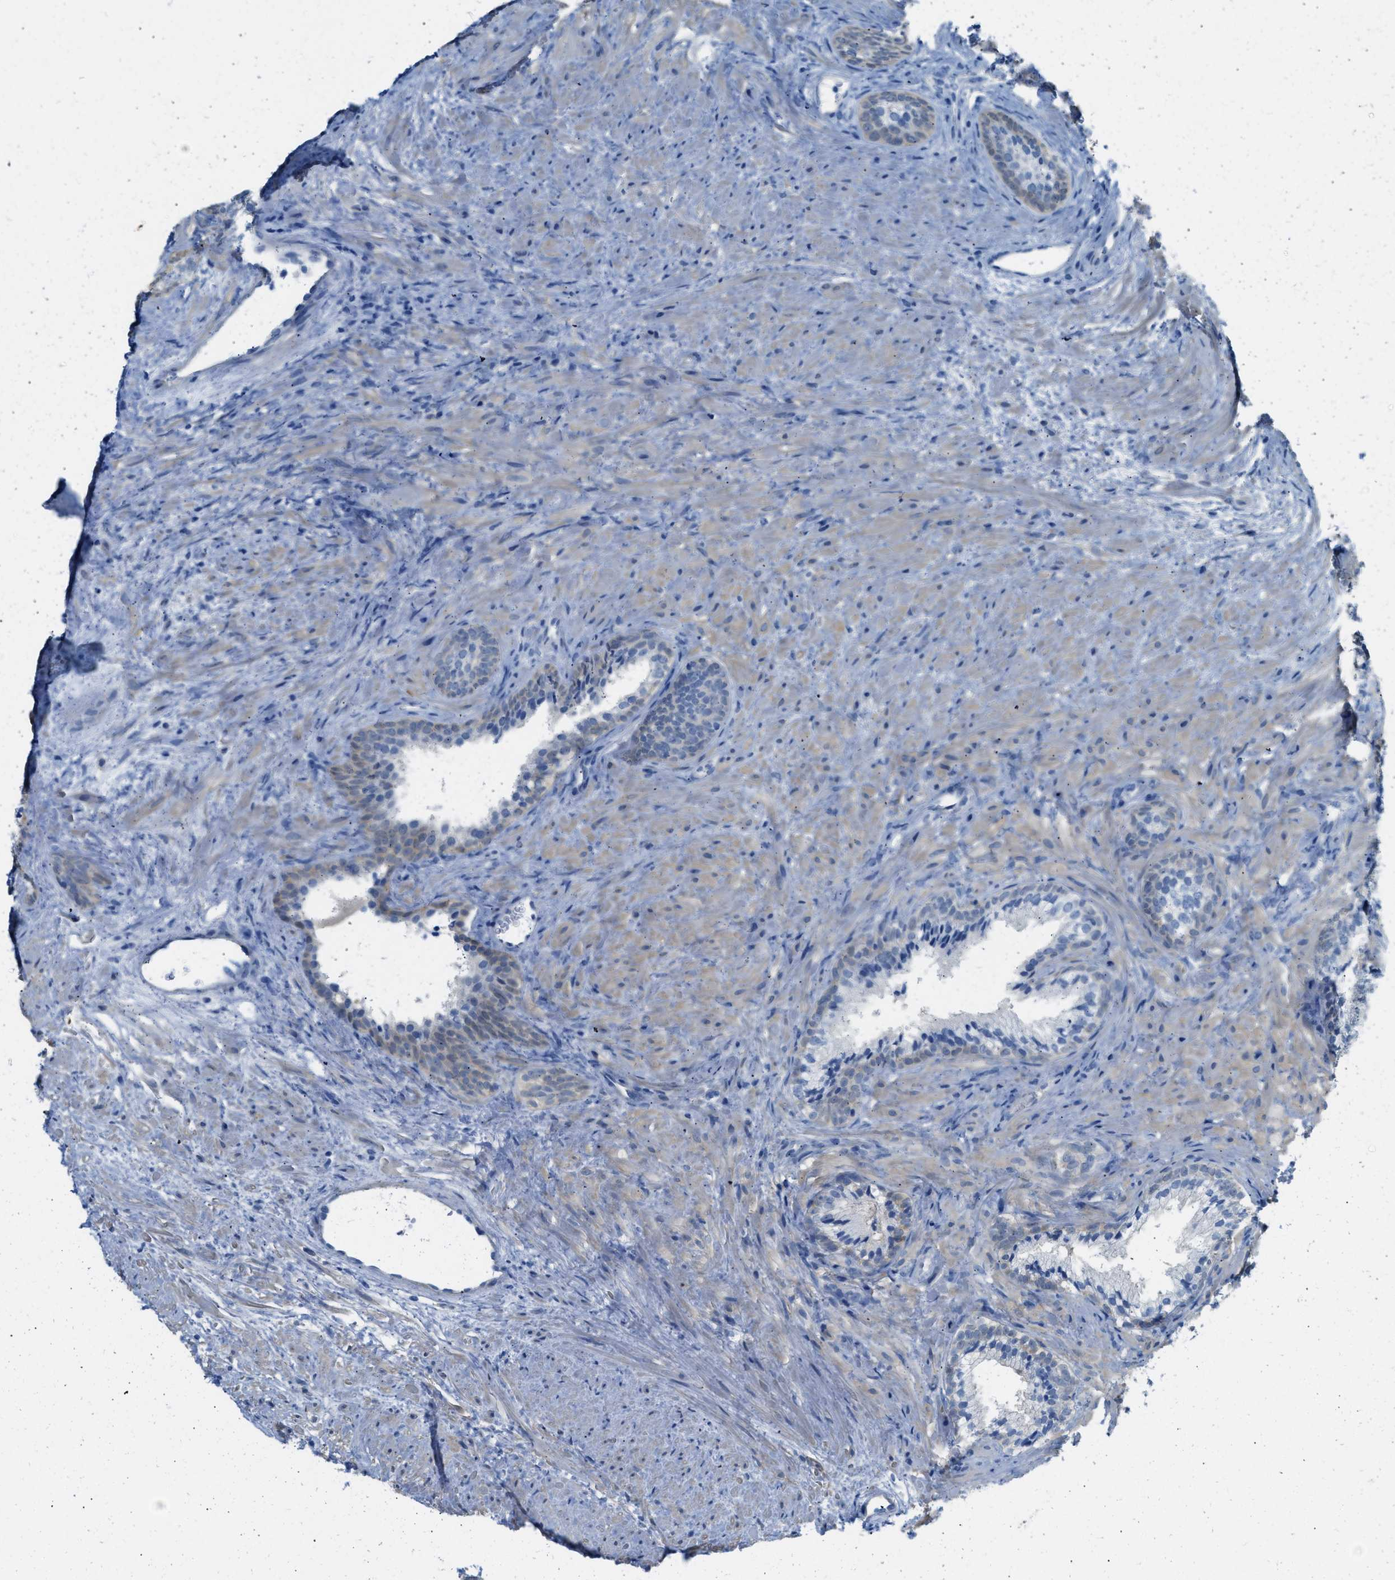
{"staining": {"intensity": "moderate", "quantity": "<25%", "location": "cytoplasmic/membranous"}, "tissue": "prostate", "cell_type": "Glandular cells", "image_type": "normal", "snomed": [{"axis": "morphology", "description": "Normal tissue, NOS"}, {"axis": "topography", "description": "Prostate"}], "caption": "Protein staining of normal prostate demonstrates moderate cytoplasmic/membranous expression in about <25% of glandular cells. (Brightfield microscopy of DAB IHC at high magnification).", "gene": "SPAM1", "patient": {"sex": "male", "age": 76}}